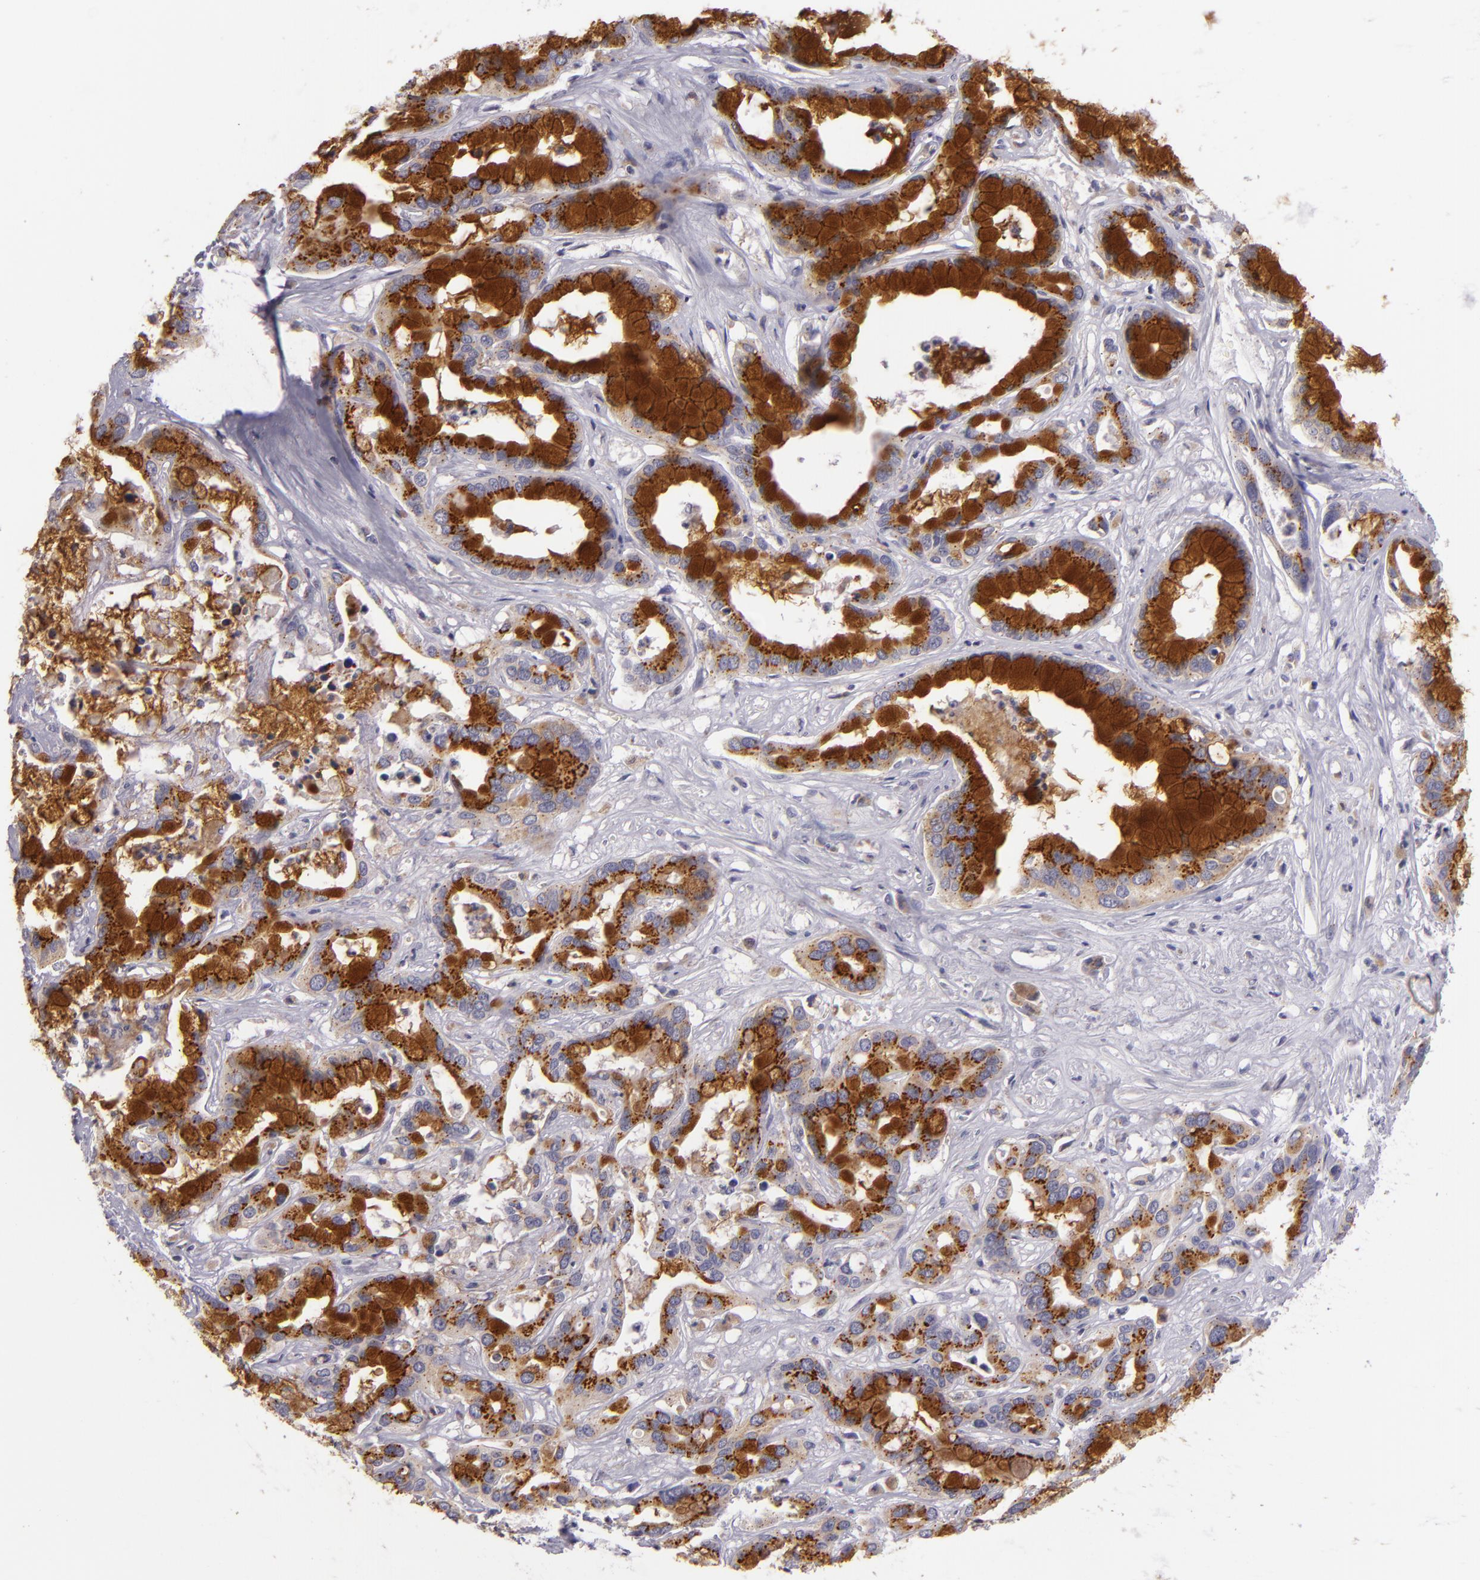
{"staining": {"intensity": "strong", "quantity": ">75%", "location": "cytoplasmic/membranous"}, "tissue": "liver cancer", "cell_type": "Tumor cells", "image_type": "cancer", "snomed": [{"axis": "morphology", "description": "Cholangiocarcinoma"}, {"axis": "topography", "description": "Liver"}], "caption": "Human liver cancer stained for a protein (brown) demonstrates strong cytoplasmic/membranous positive staining in approximately >75% of tumor cells.", "gene": "CILK1", "patient": {"sex": "female", "age": 65}}